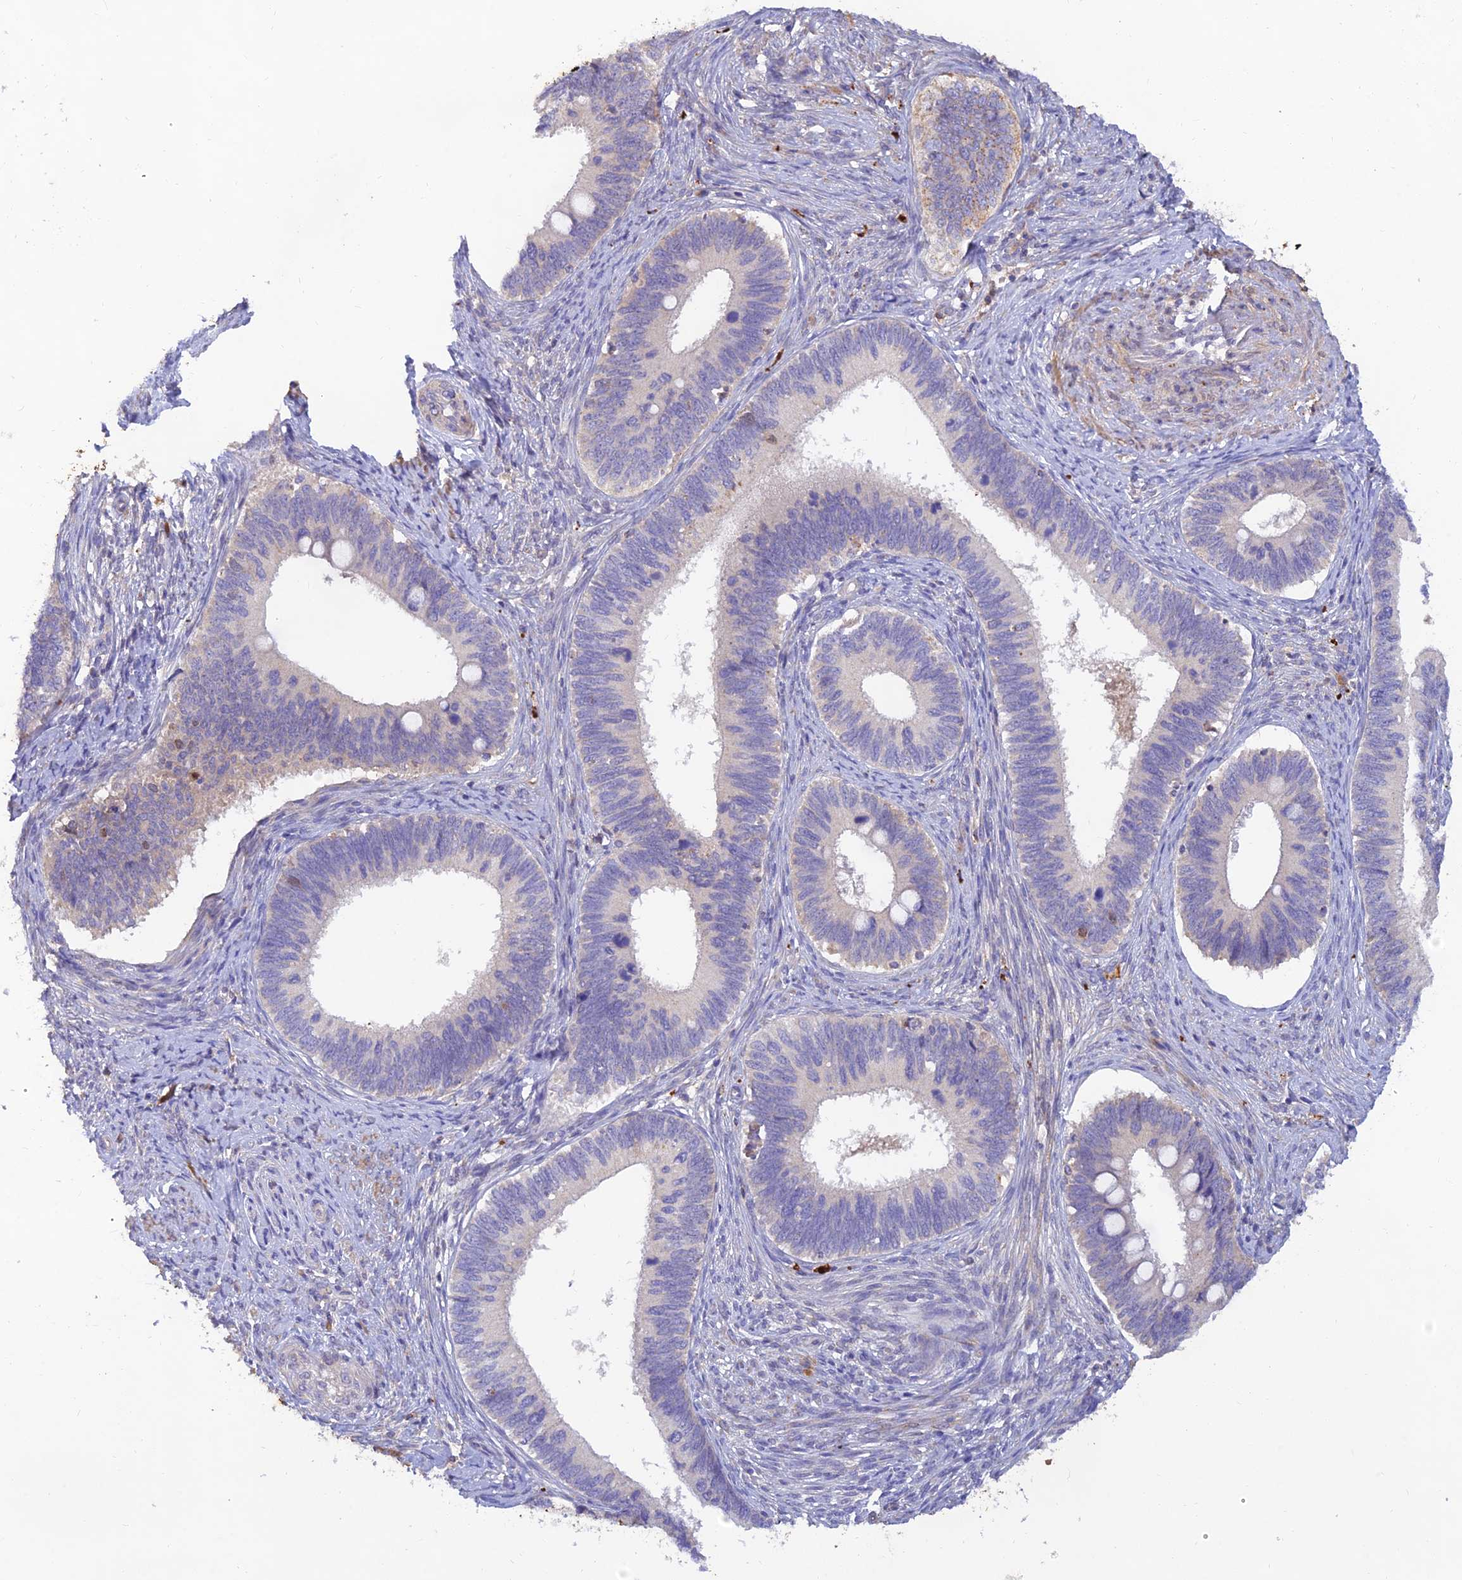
{"staining": {"intensity": "negative", "quantity": "none", "location": "none"}, "tissue": "cervical cancer", "cell_type": "Tumor cells", "image_type": "cancer", "snomed": [{"axis": "morphology", "description": "Adenocarcinoma, NOS"}, {"axis": "topography", "description": "Cervix"}], "caption": "The micrograph shows no significant staining in tumor cells of cervical cancer (adenocarcinoma). (Immunohistochemistry (ihc), brightfield microscopy, high magnification).", "gene": "ACSM5", "patient": {"sex": "female", "age": 42}}